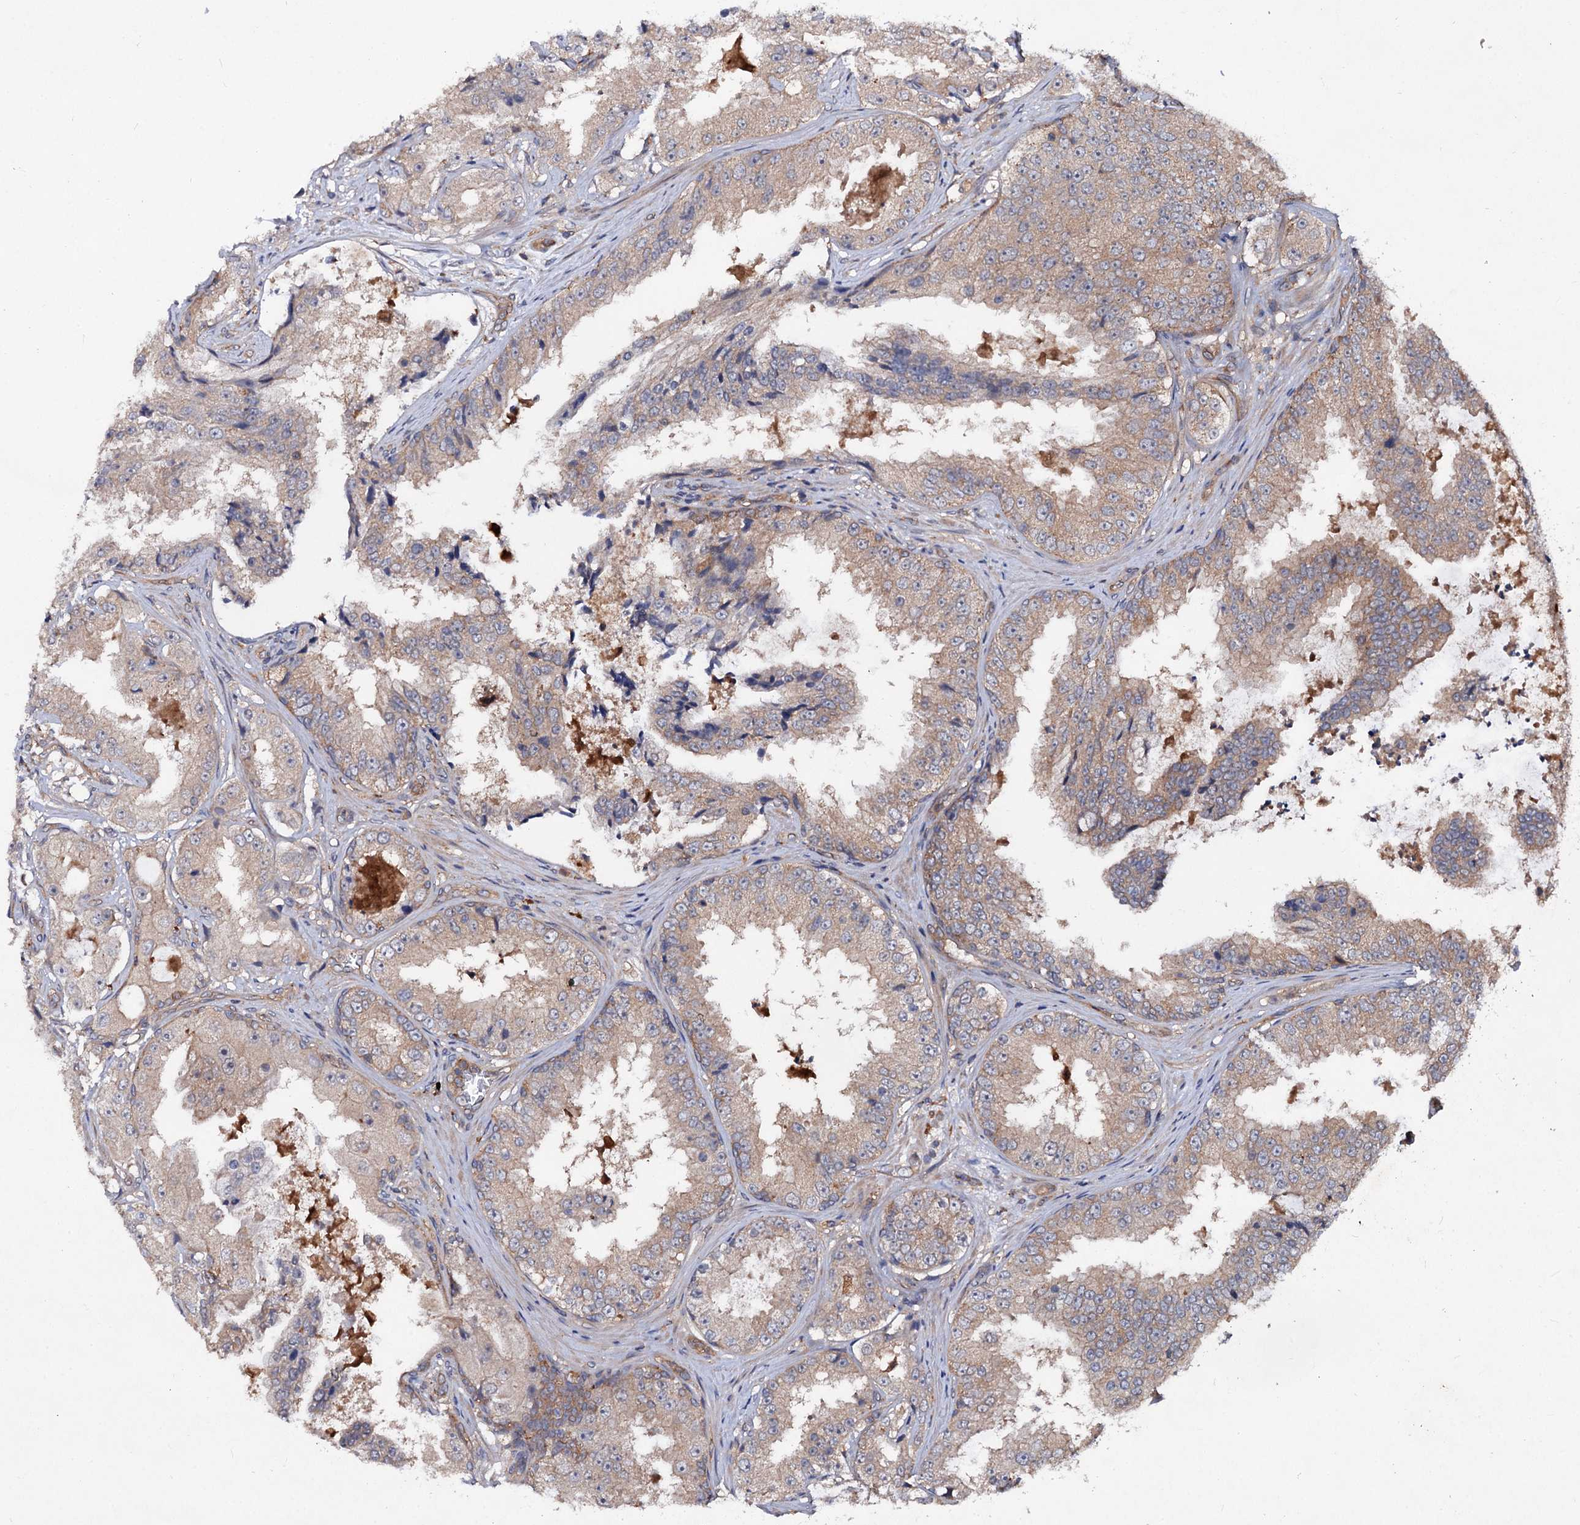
{"staining": {"intensity": "negative", "quantity": "none", "location": "none"}, "tissue": "prostate cancer", "cell_type": "Tumor cells", "image_type": "cancer", "snomed": [{"axis": "morphology", "description": "Adenocarcinoma, High grade"}, {"axis": "topography", "description": "Prostate"}], "caption": "DAB immunohistochemical staining of prostate cancer (adenocarcinoma (high-grade)) shows no significant positivity in tumor cells. Nuclei are stained in blue.", "gene": "VPS29", "patient": {"sex": "male", "age": 73}}